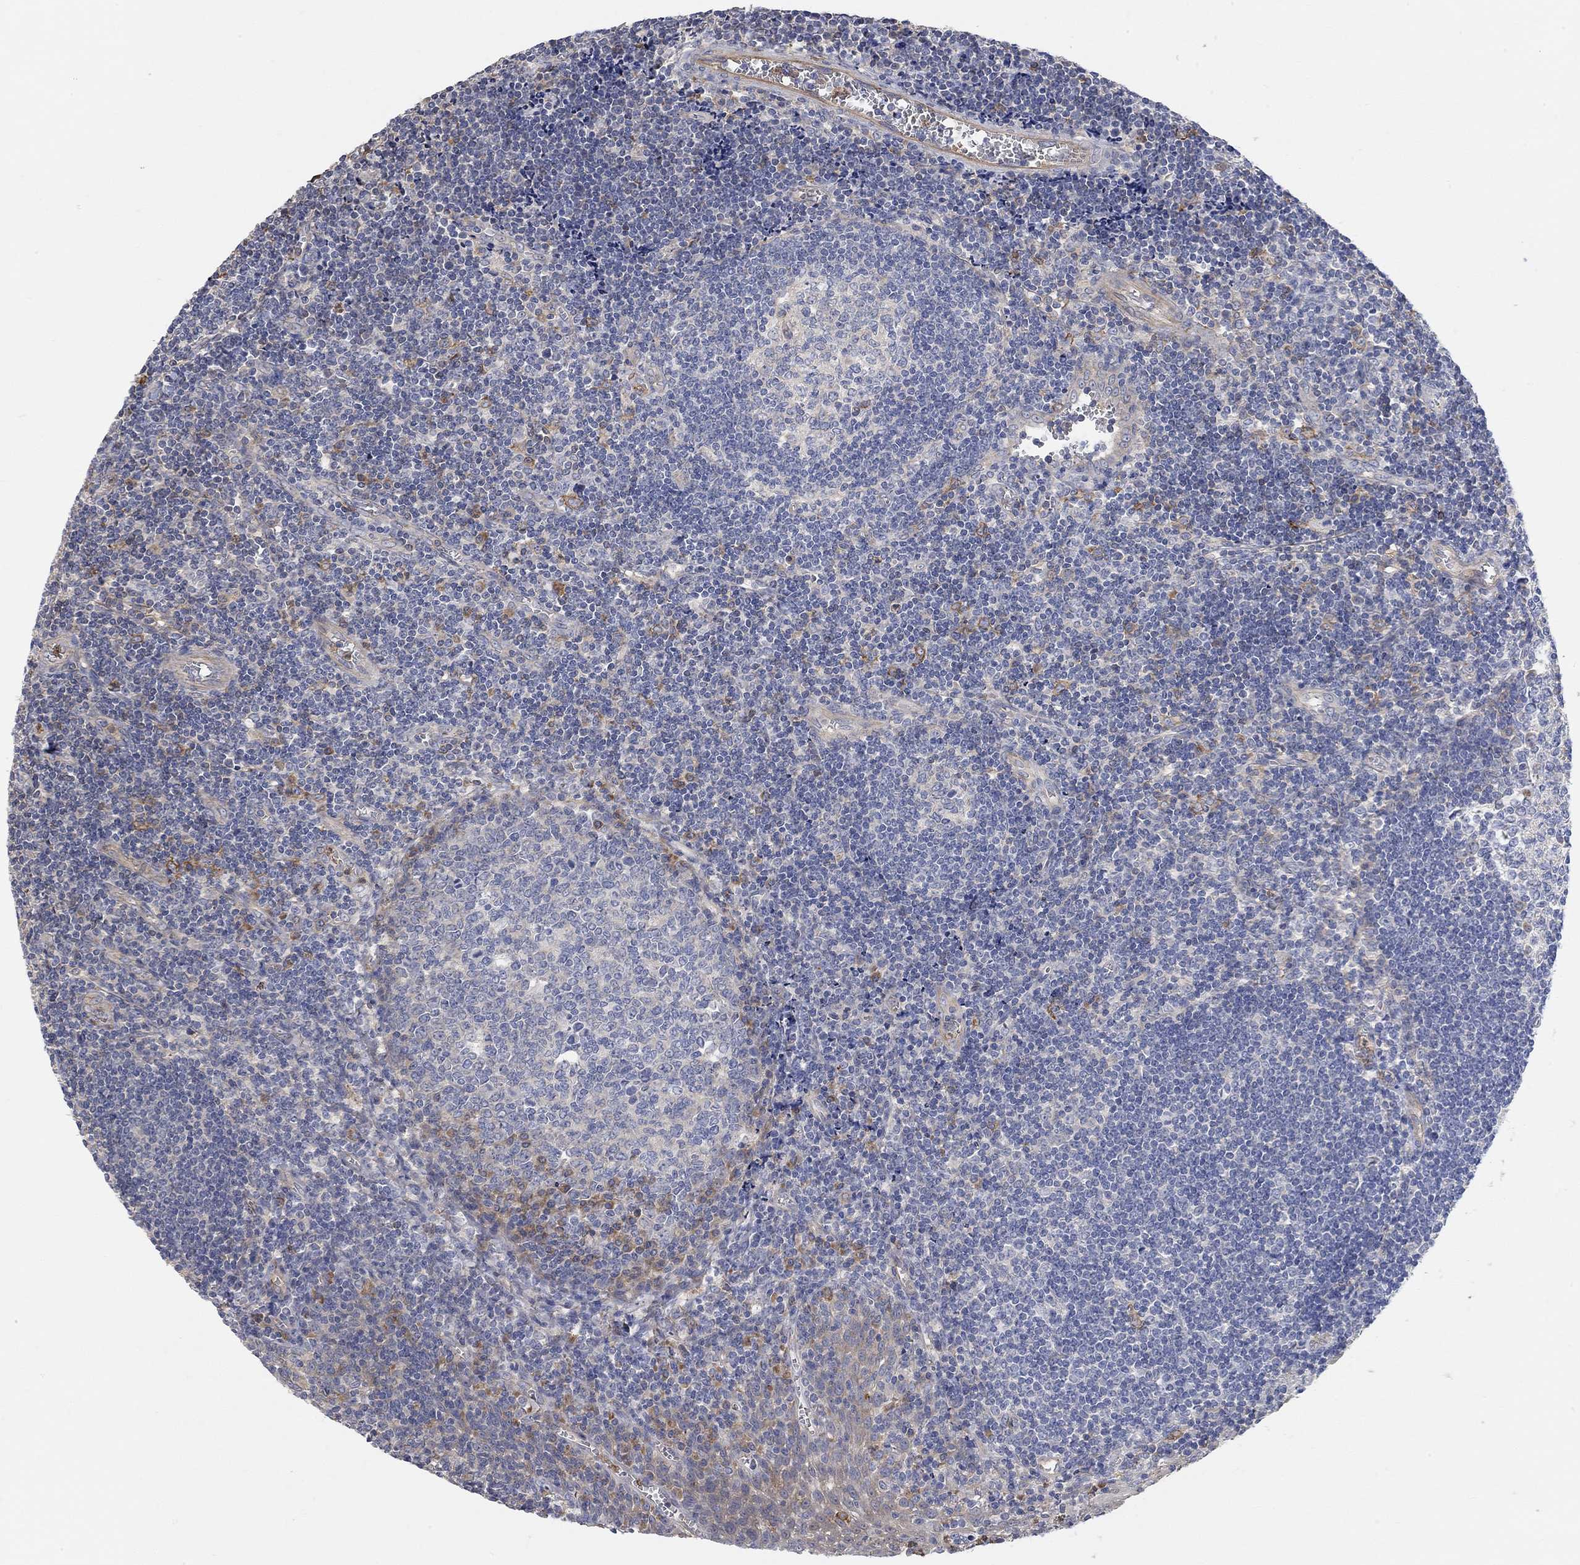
{"staining": {"intensity": "moderate", "quantity": "<25%", "location": "cytoplasmic/membranous"}, "tissue": "tonsil", "cell_type": "Germinal center cells", "image_type": "normal", "snomed": [{"axis": "morphology", "description": "Normal tissue, NOS"}, {"axis": "topography", "description": "Tonsil"}], "caption": "The immunohistochemical stain highlights moderate cytoplasmic/membranous expression in germinal center cells of benign tonsil.", "gene": "SYT16", "patient": {"sex": "male", "age": 33}}